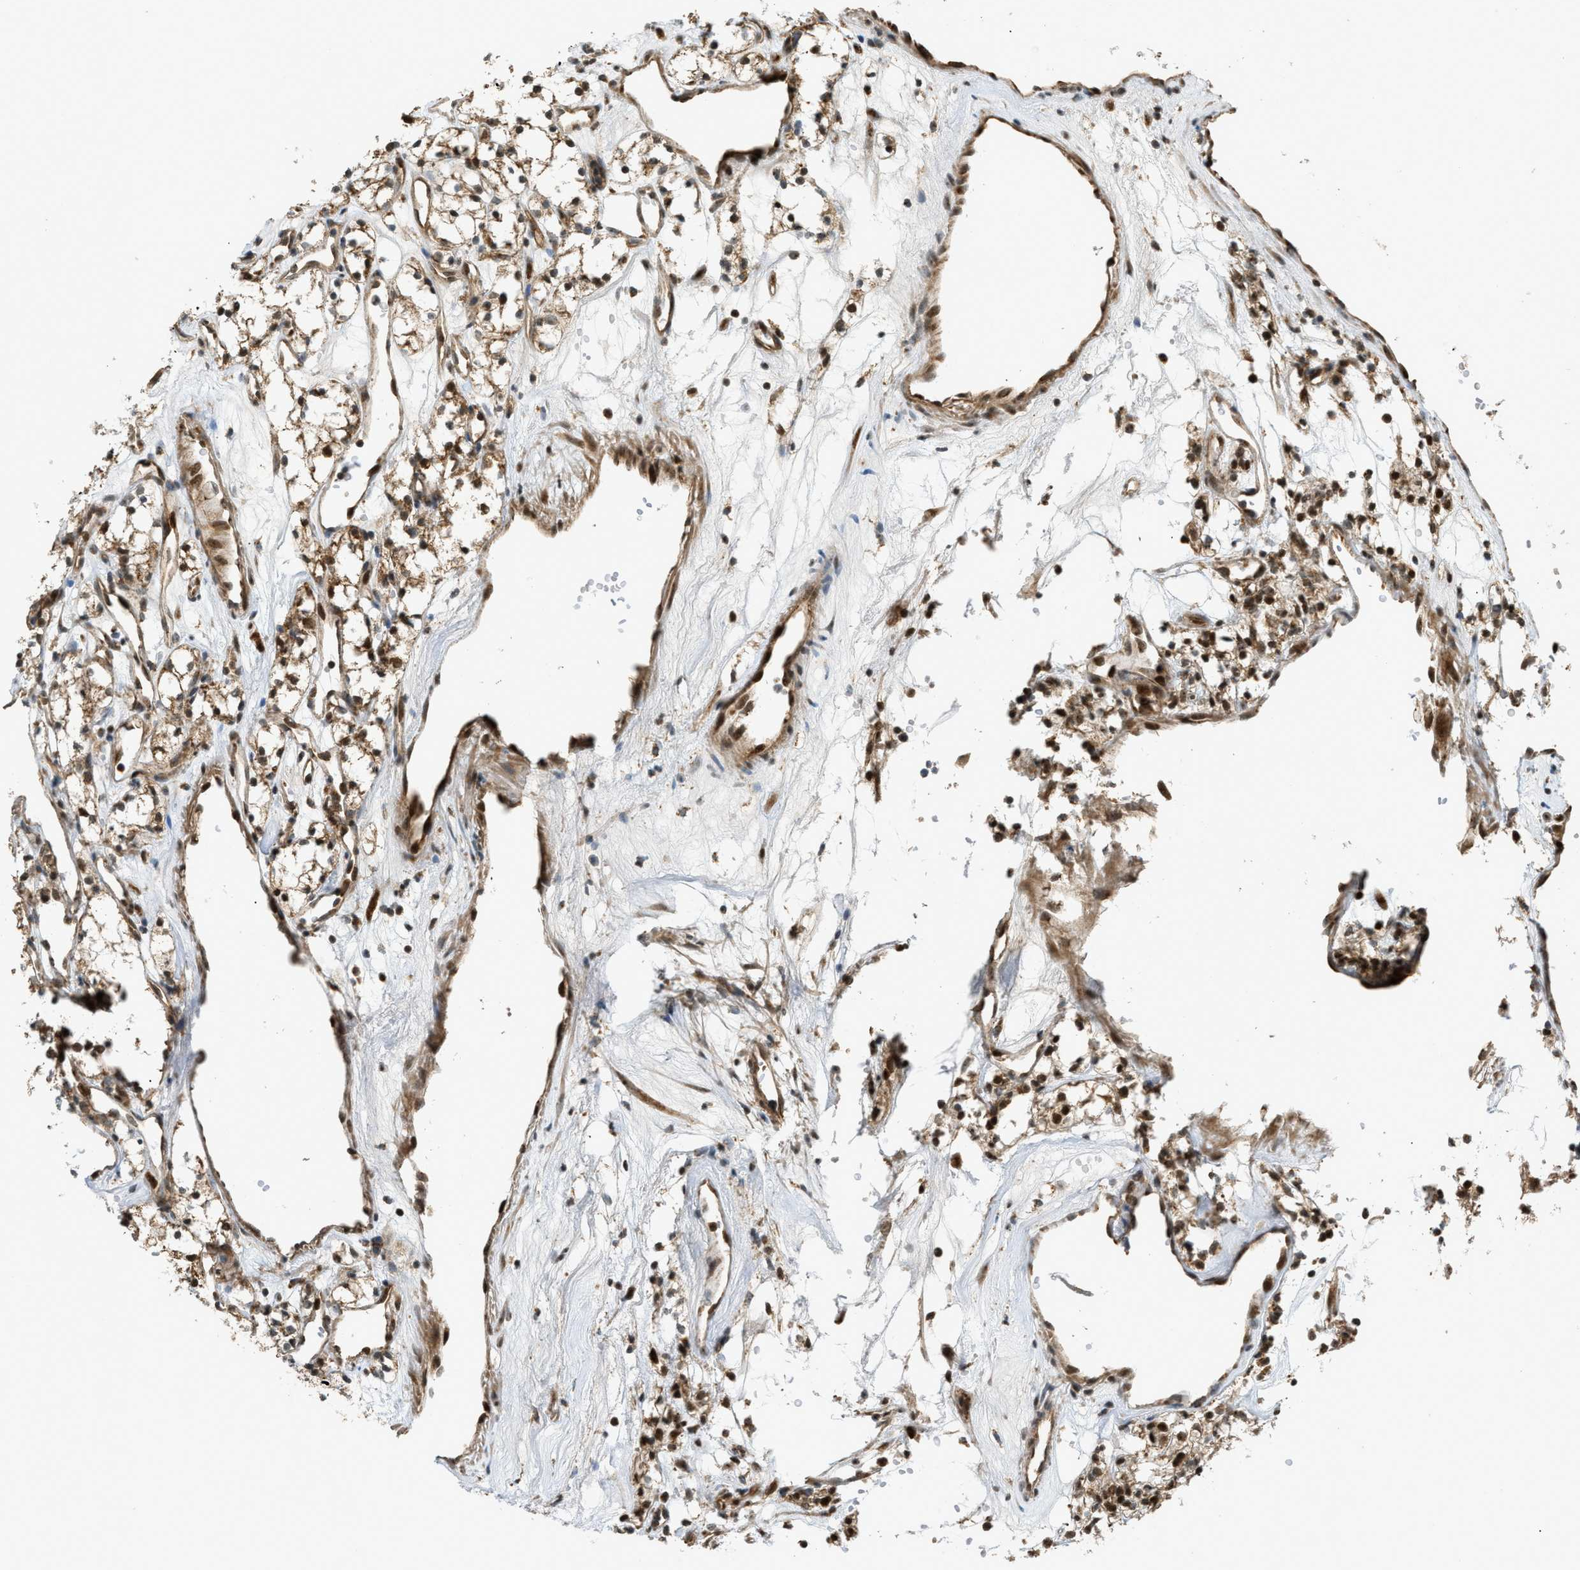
{"staining": {"intensity": "moderate", "quantity": ">75%", "location": "nuclear"}, "tissue": "renal cancer", "cell_type": "Tumor cells", "image_type": "cancer", "snomed": [{"axis": "morphology", "description": "Adenocarcinoma, NOS"}, {"axis": "topography", "description": "Kidney"}], "caption": "Immunohistochemical staining of human adenocarcinoma (renal) shows medium levels of moderate nuclear protein expression in about >75% of tumor cells. The protein of interest is stained brown, and the nuclei are stained in blue (DAB (3,3'-diaminobenzidine) IHC with brightfield microscopy, high magnification).", "gene": "CCDC186", "patient": {"sex": "male", "age": 59}}